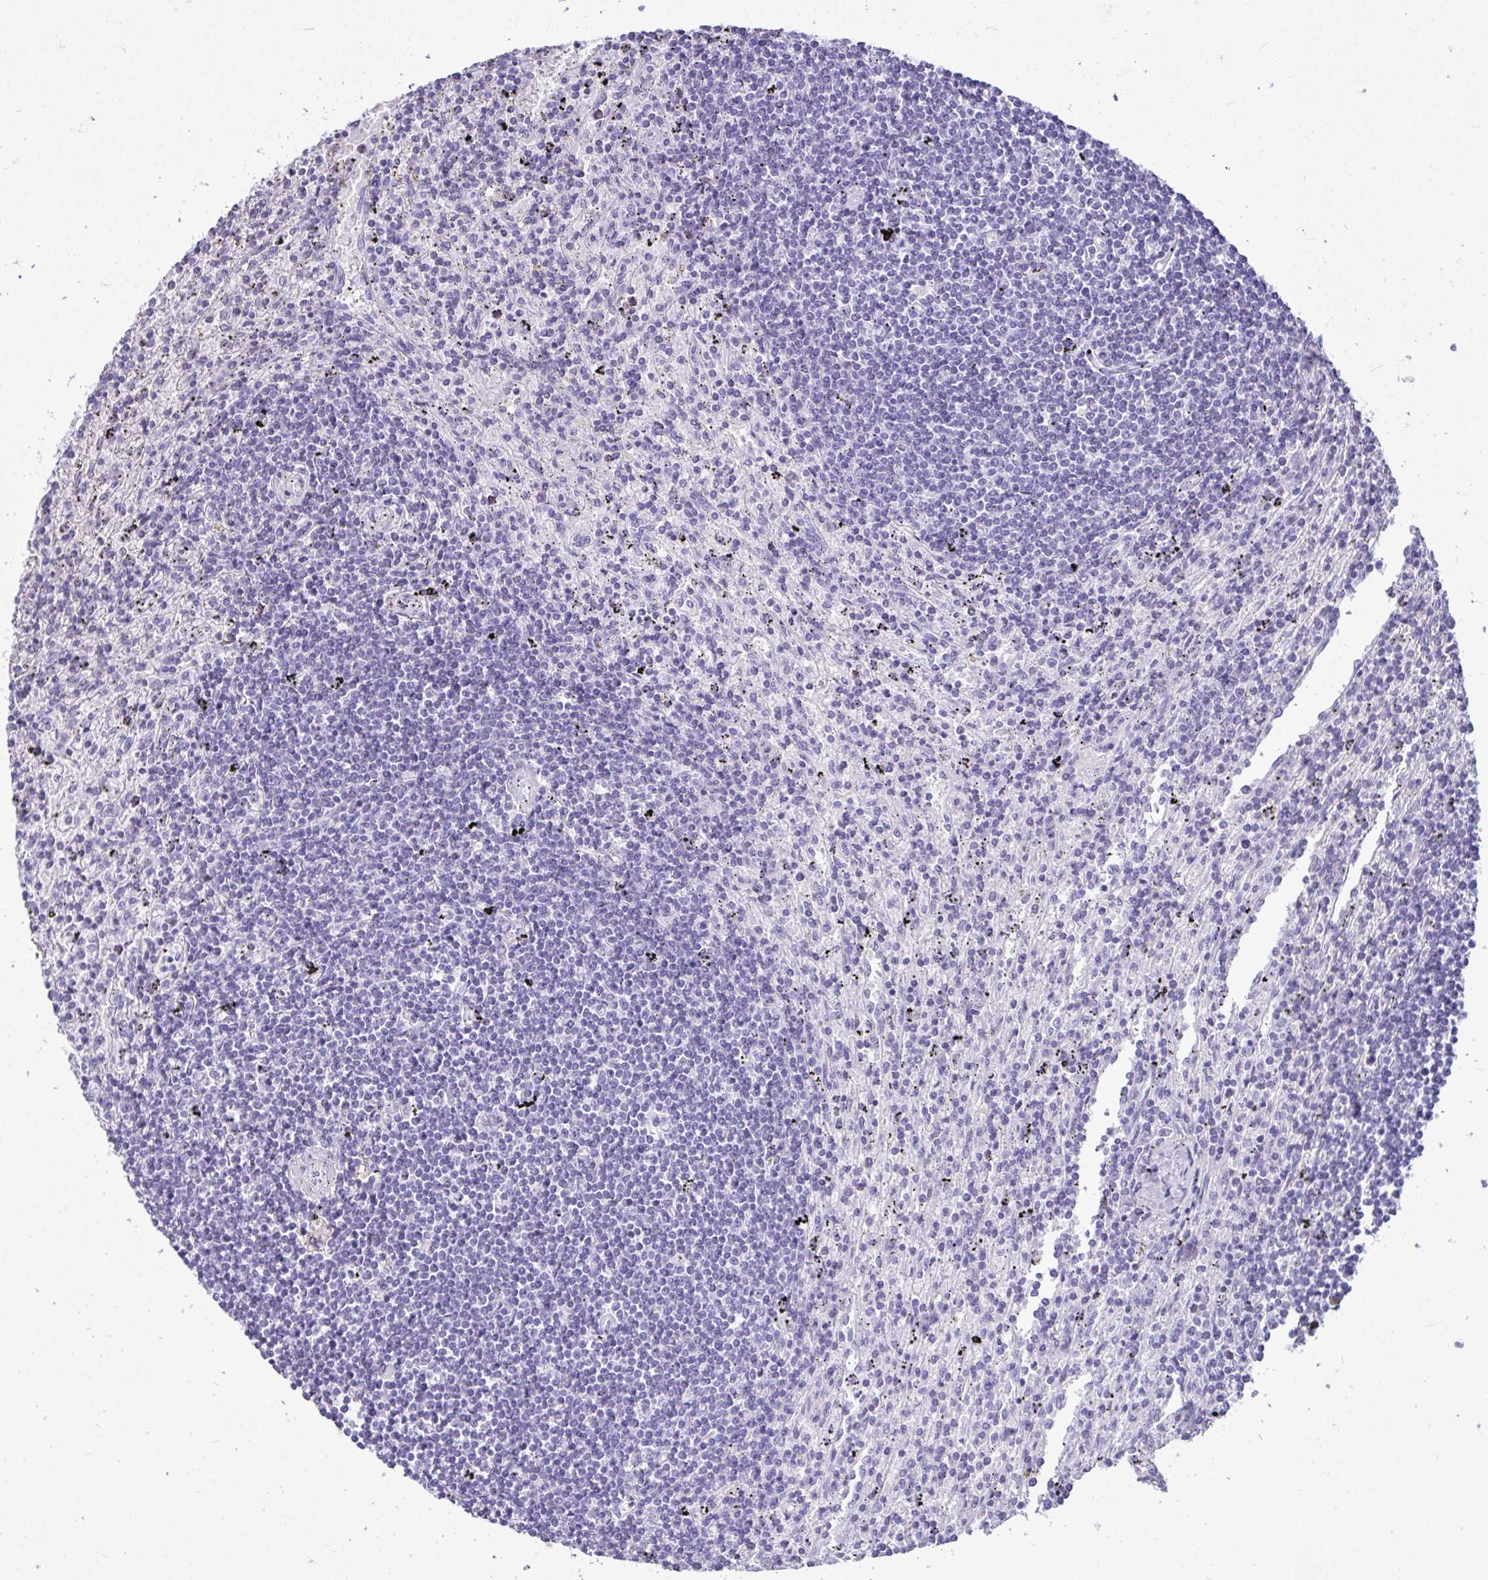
{"staining": {"intensity": "negative", "quantity": "none", "location": "none"}, "tissue": "lymphoma", "cell_type": "Tumor cells", "image_type": "cancer", "snomed": [{"axis": "morphology", "description": "Malignant lymphoma, non-Hodgkin's type, Low grade"}, {"axis": "topography", "description": "Spleen"}], "caption": "DAB immunohistochemical staining of low-grade malignant lymphoma, non-Hodgkin's type reveals no significant positivity in tumor cells.", "gene": "CLGN", "patient": {"sex": "male", "age": 76}}